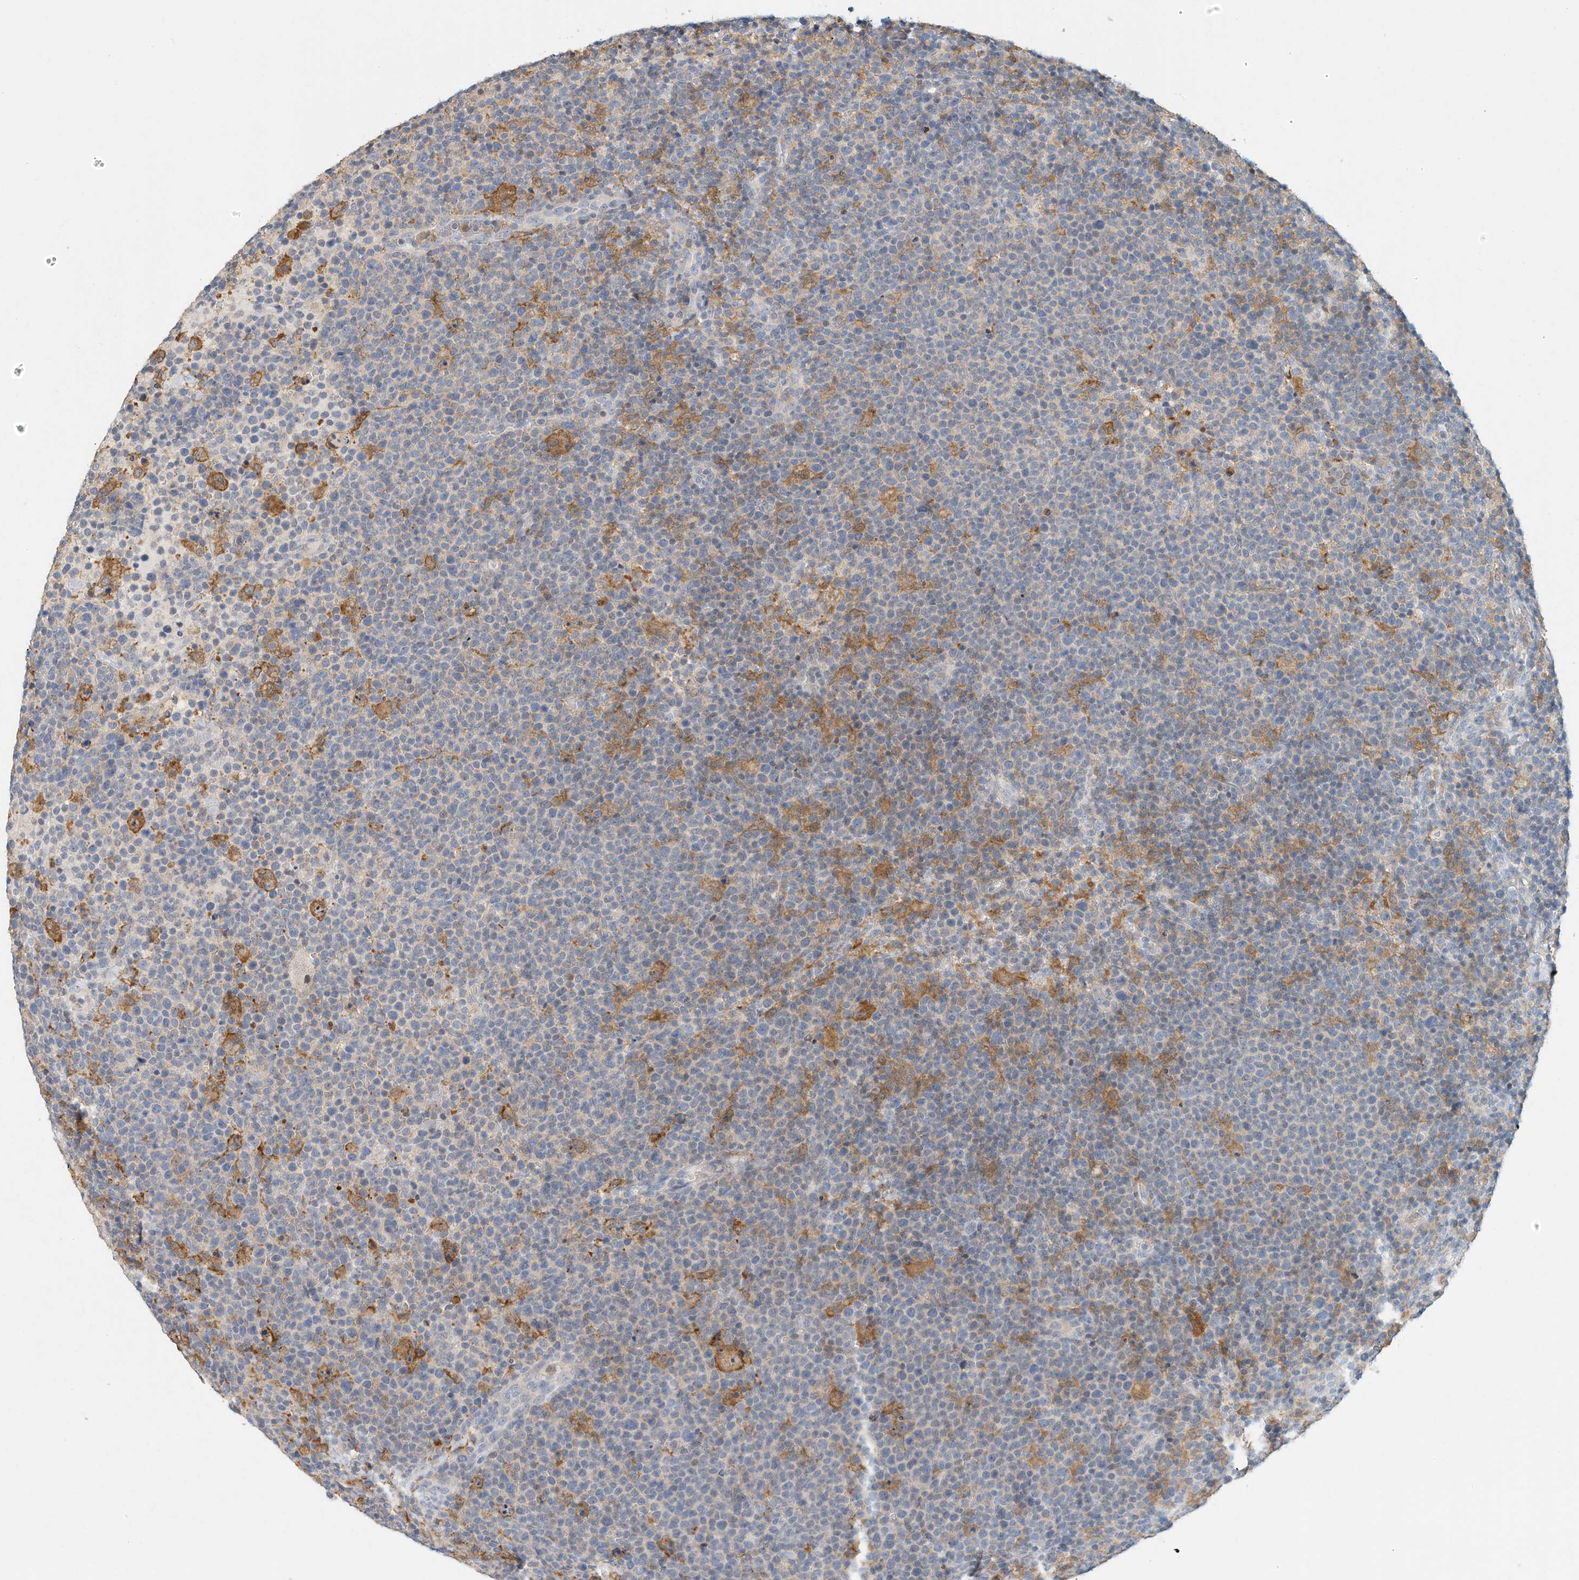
{"staining": {"intensity": "negative", "quantity": "none", "location": "none"}, "tissue": "lymphoma", "cell_type": "Tumor cells", "image_type": "cancer", "snomed": [{"axis": "morphology", "description": "Malignant lymphoma, non-Hodgkin's type, High grade"}, {"axis": "topography", "description": "Lymph node"}], "caption": "Malignant lymphoma, non-Hodgkin's type (high-grade) was stained to show a protein in brown. There is no significant expression in tumor cells. The staining was performed using DAB to visualize the protein expression in brown, while the nuclei were stained in blue with hematoxylin (Magnification: 20x).", "gene": "MICAL1", "patient": {"sex": "male", "age": 61}}